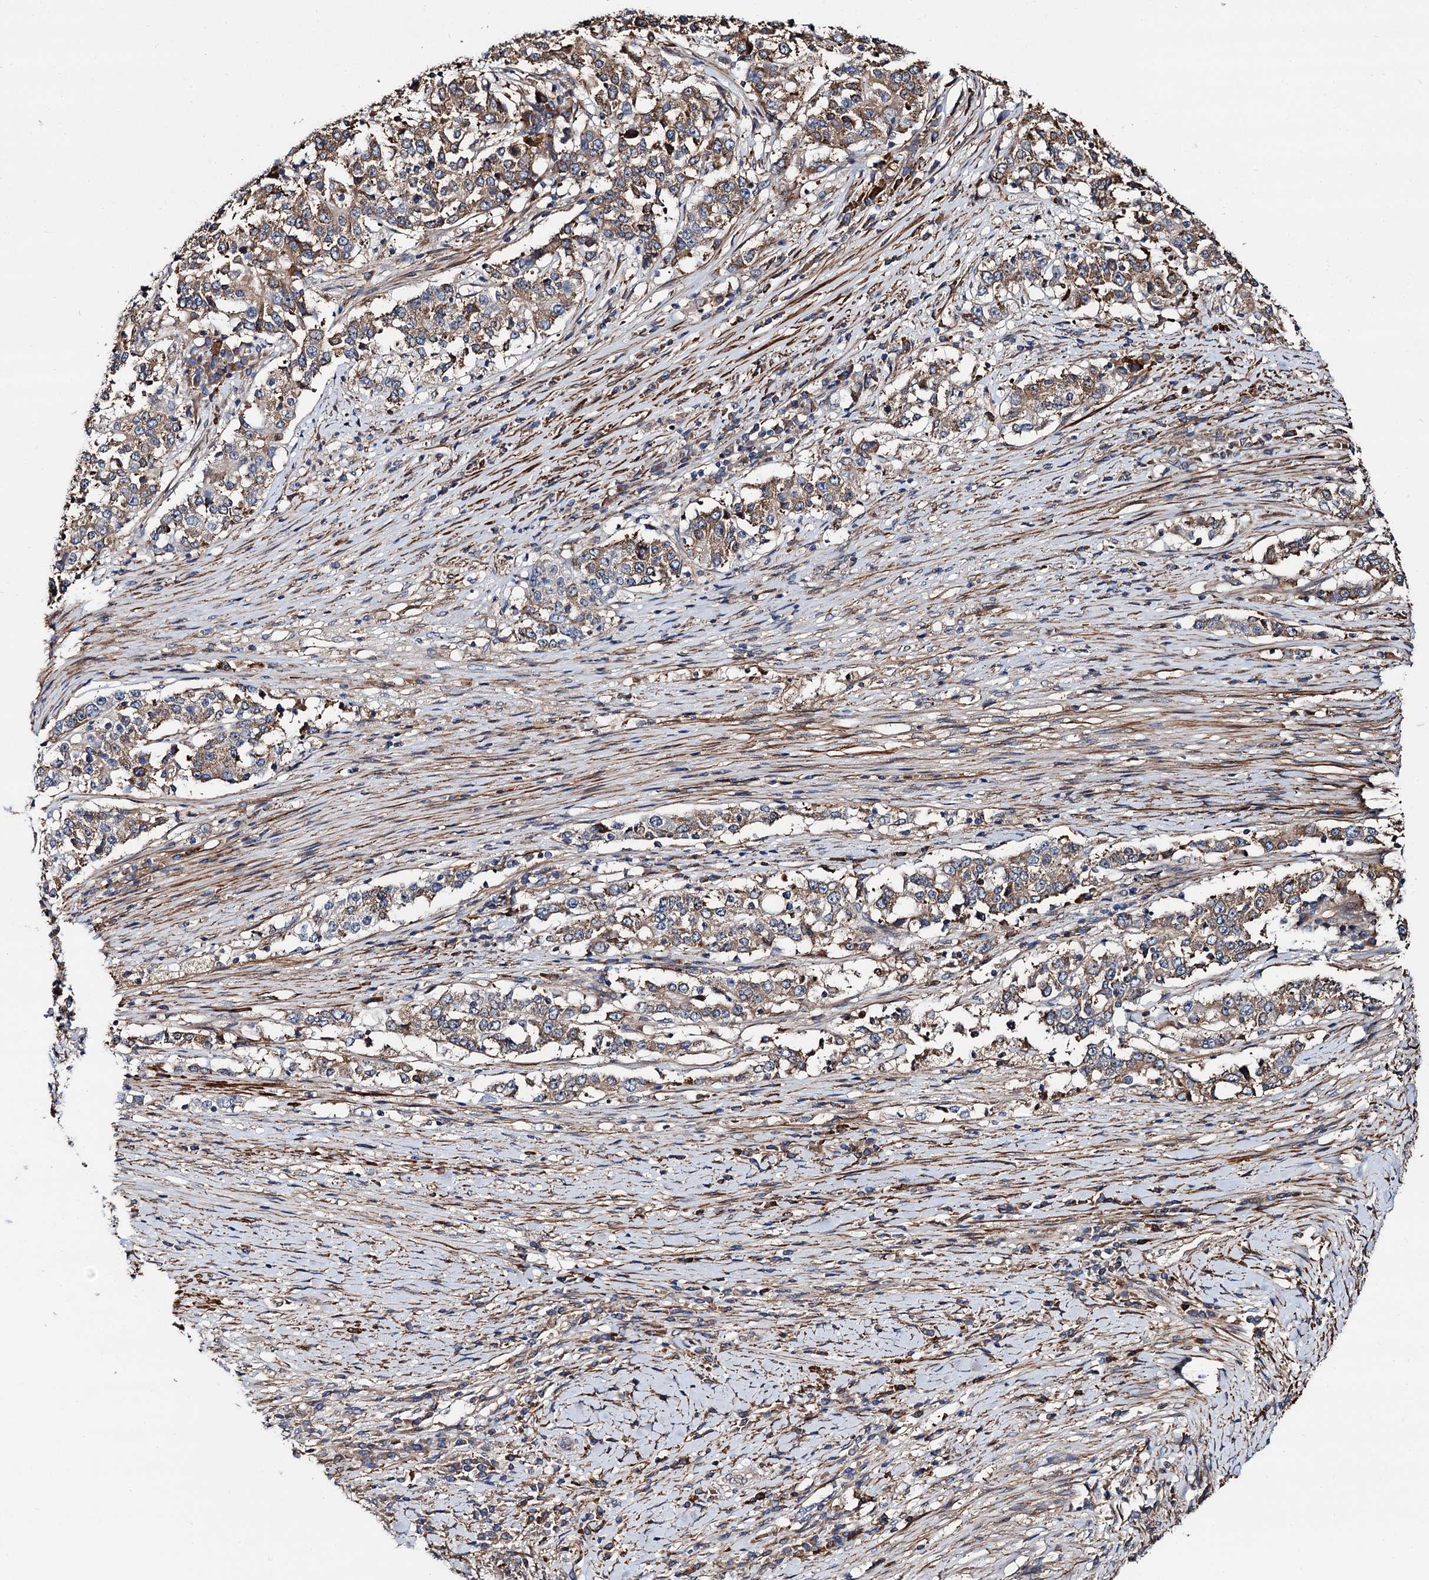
{"staining": {"intensity": "weak", "quantity": ">75%", "location": "cytoplasmic/membranous"}, "tissue": "stomach cancer", "cell_type": "Tumor cells", "image_type": "cancer", "snomed": [{"axis": "morphology", "description": "Adenocarcinoma, NOS"}, {"axis": "topography", "description": "Stomach"}], "caption": "Tumor cells display weak cytoplasmic/membranous staining in about >75% of cells in adenocarcinoma (stomach).", "gene": "ISM2", "patient": {"sex": "male", "age": 59}}